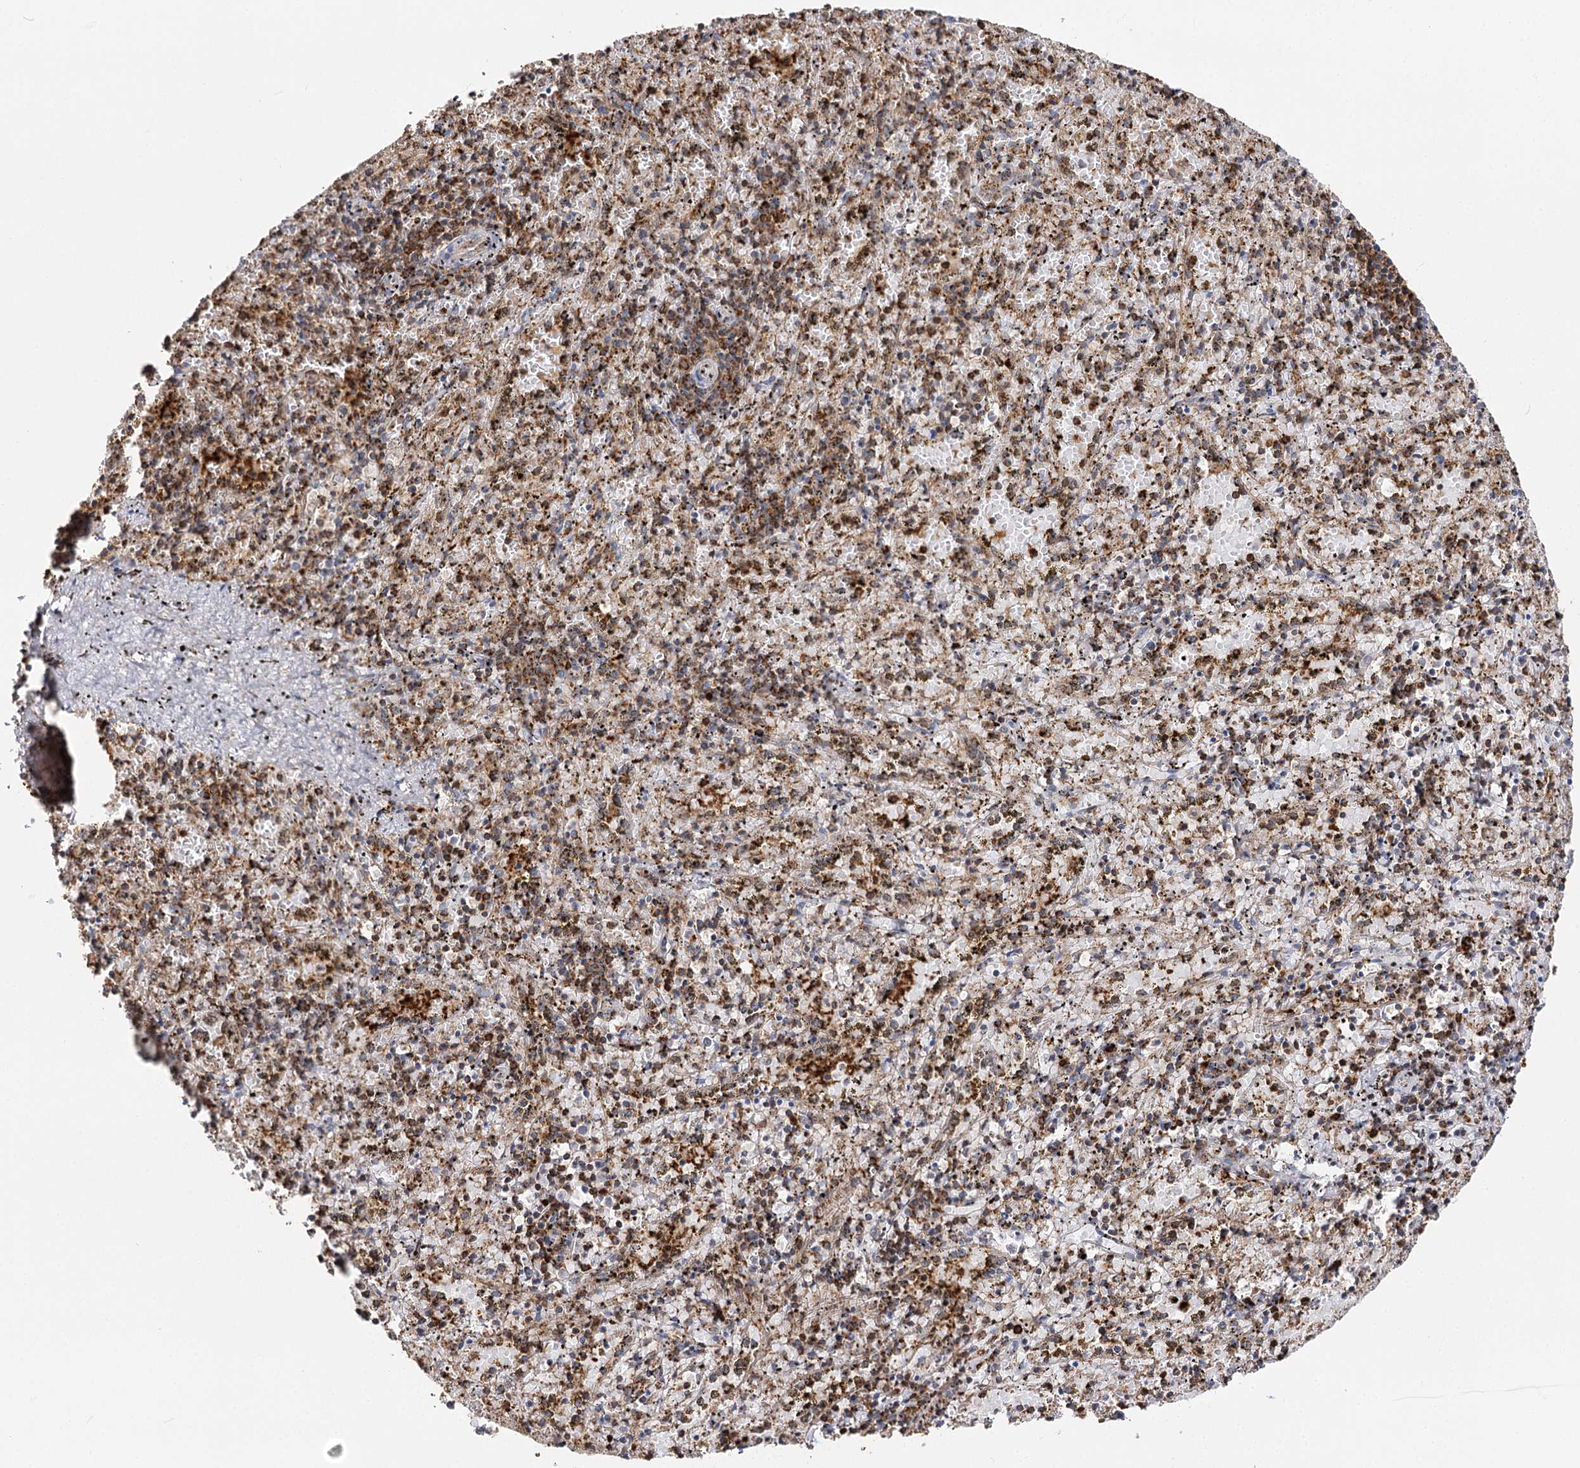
{"staining": {"intensity": "moderate", "quantity": "25%-75%", "location": "cytoplasmic/membranous"}, "tissue": "spleen", "cell_type": "Cells in red pulp", "image_type": "normal", "snomed": [{"axis": "morphology", "description": "Normal tissue, NOS"}, {"axis": "topography", "description": "Spleen"}], "caption": "A brown stain shows moderate cytoplasmic/membranous staining of a protein in cells in red pulp of normal spleen.", "gene": "SEC24B", "patient": {"sex": "male", "age": 11}}